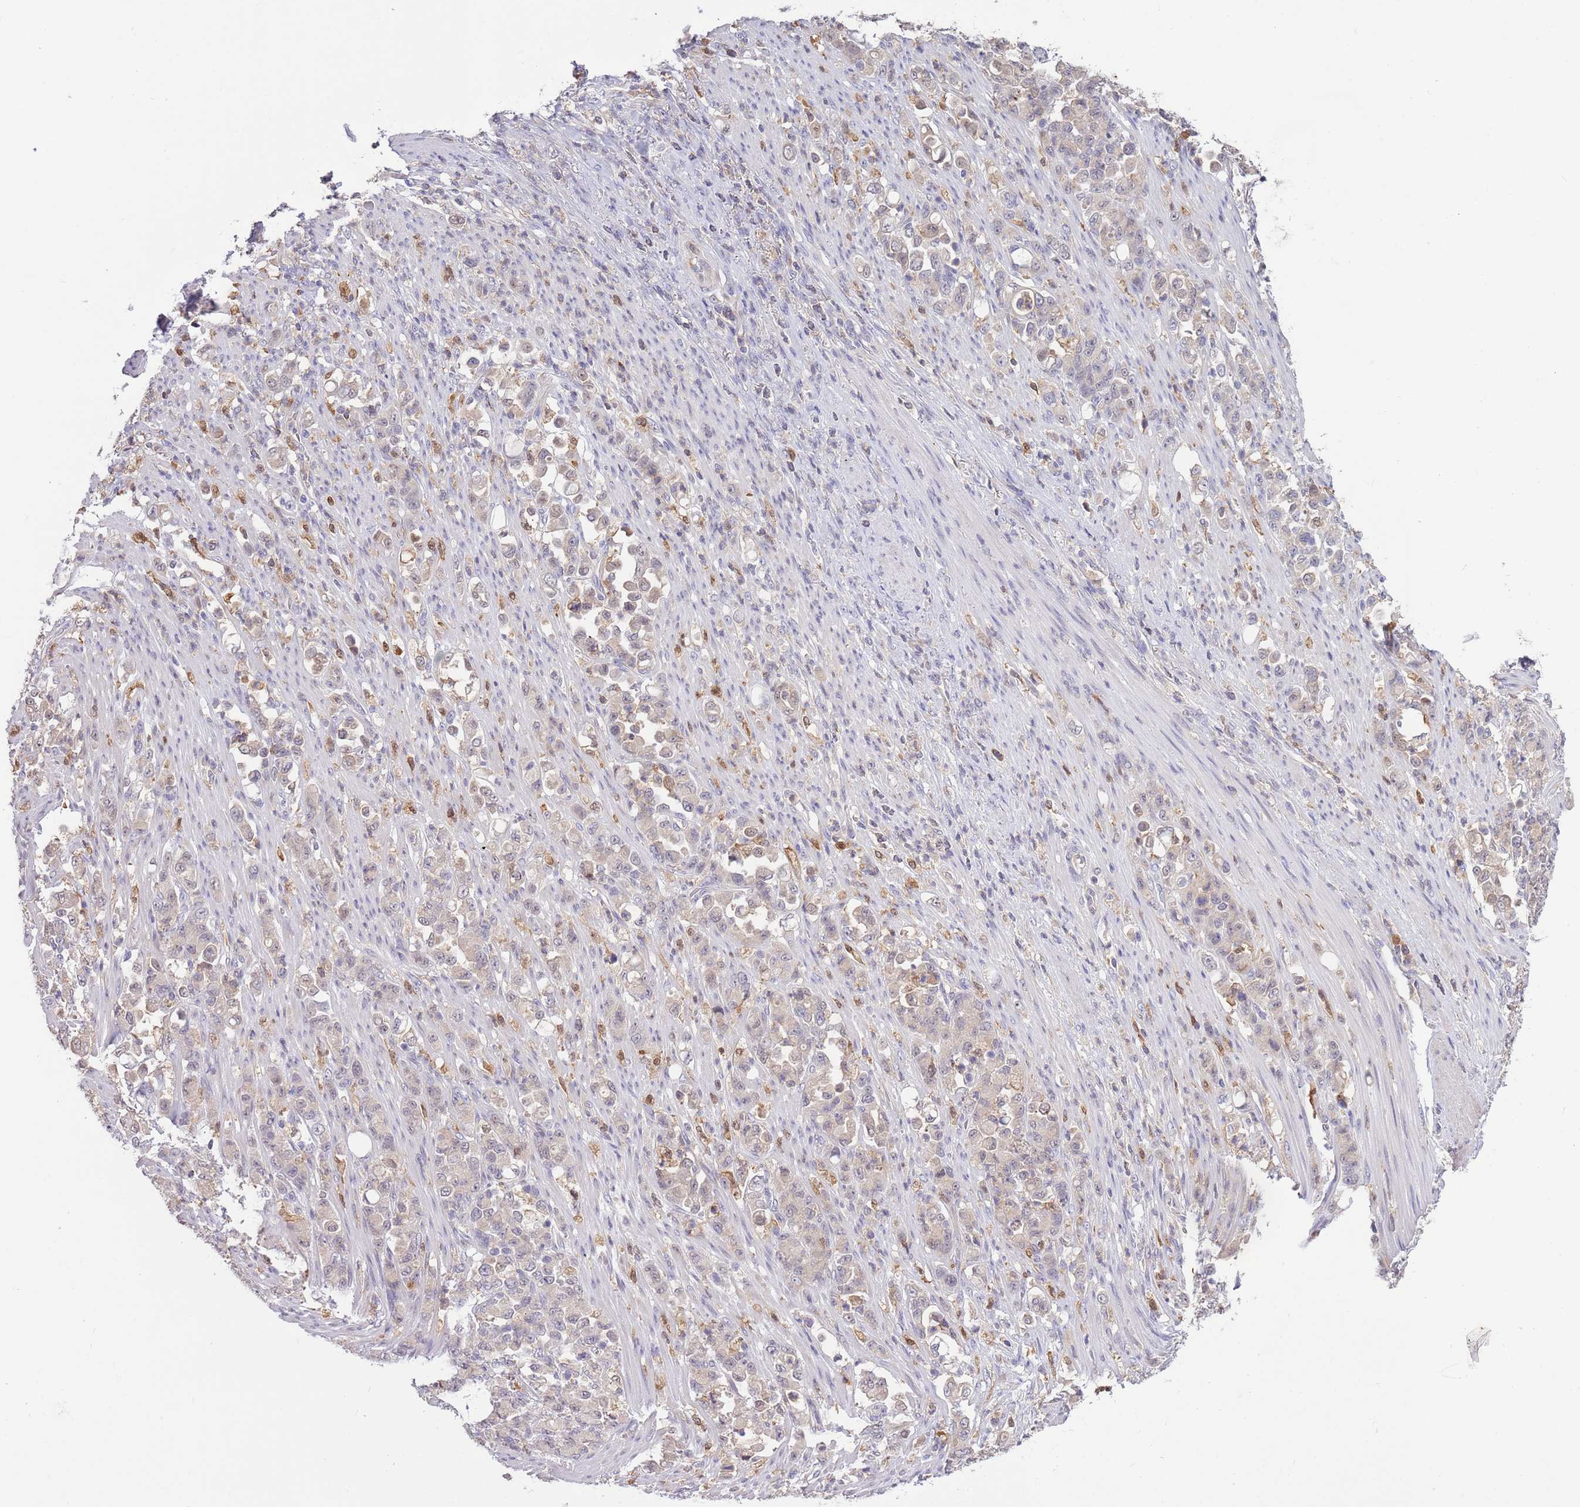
{"staining": {"intensity": "negative", "quantity": "none", "location": "none"}, "tissue": "stomach cancer", "cell_type": "Tumor cells", "image_type": "cancer", "snomed": [{"axis": "morphology", "description": "Normal tissue, NOS"}, {"axis": "morphology", "description": "Adenocarcinoma, NOS"}, {"axis": "topography", "description": "Stomach"}], "caption": "This is an immunohistochemistry micrograph of human stomach adenocarcinoma. There is no staining in tumor cells.", "gene": "CCNJL", "patient": {"sex": "female", "age": 79}}